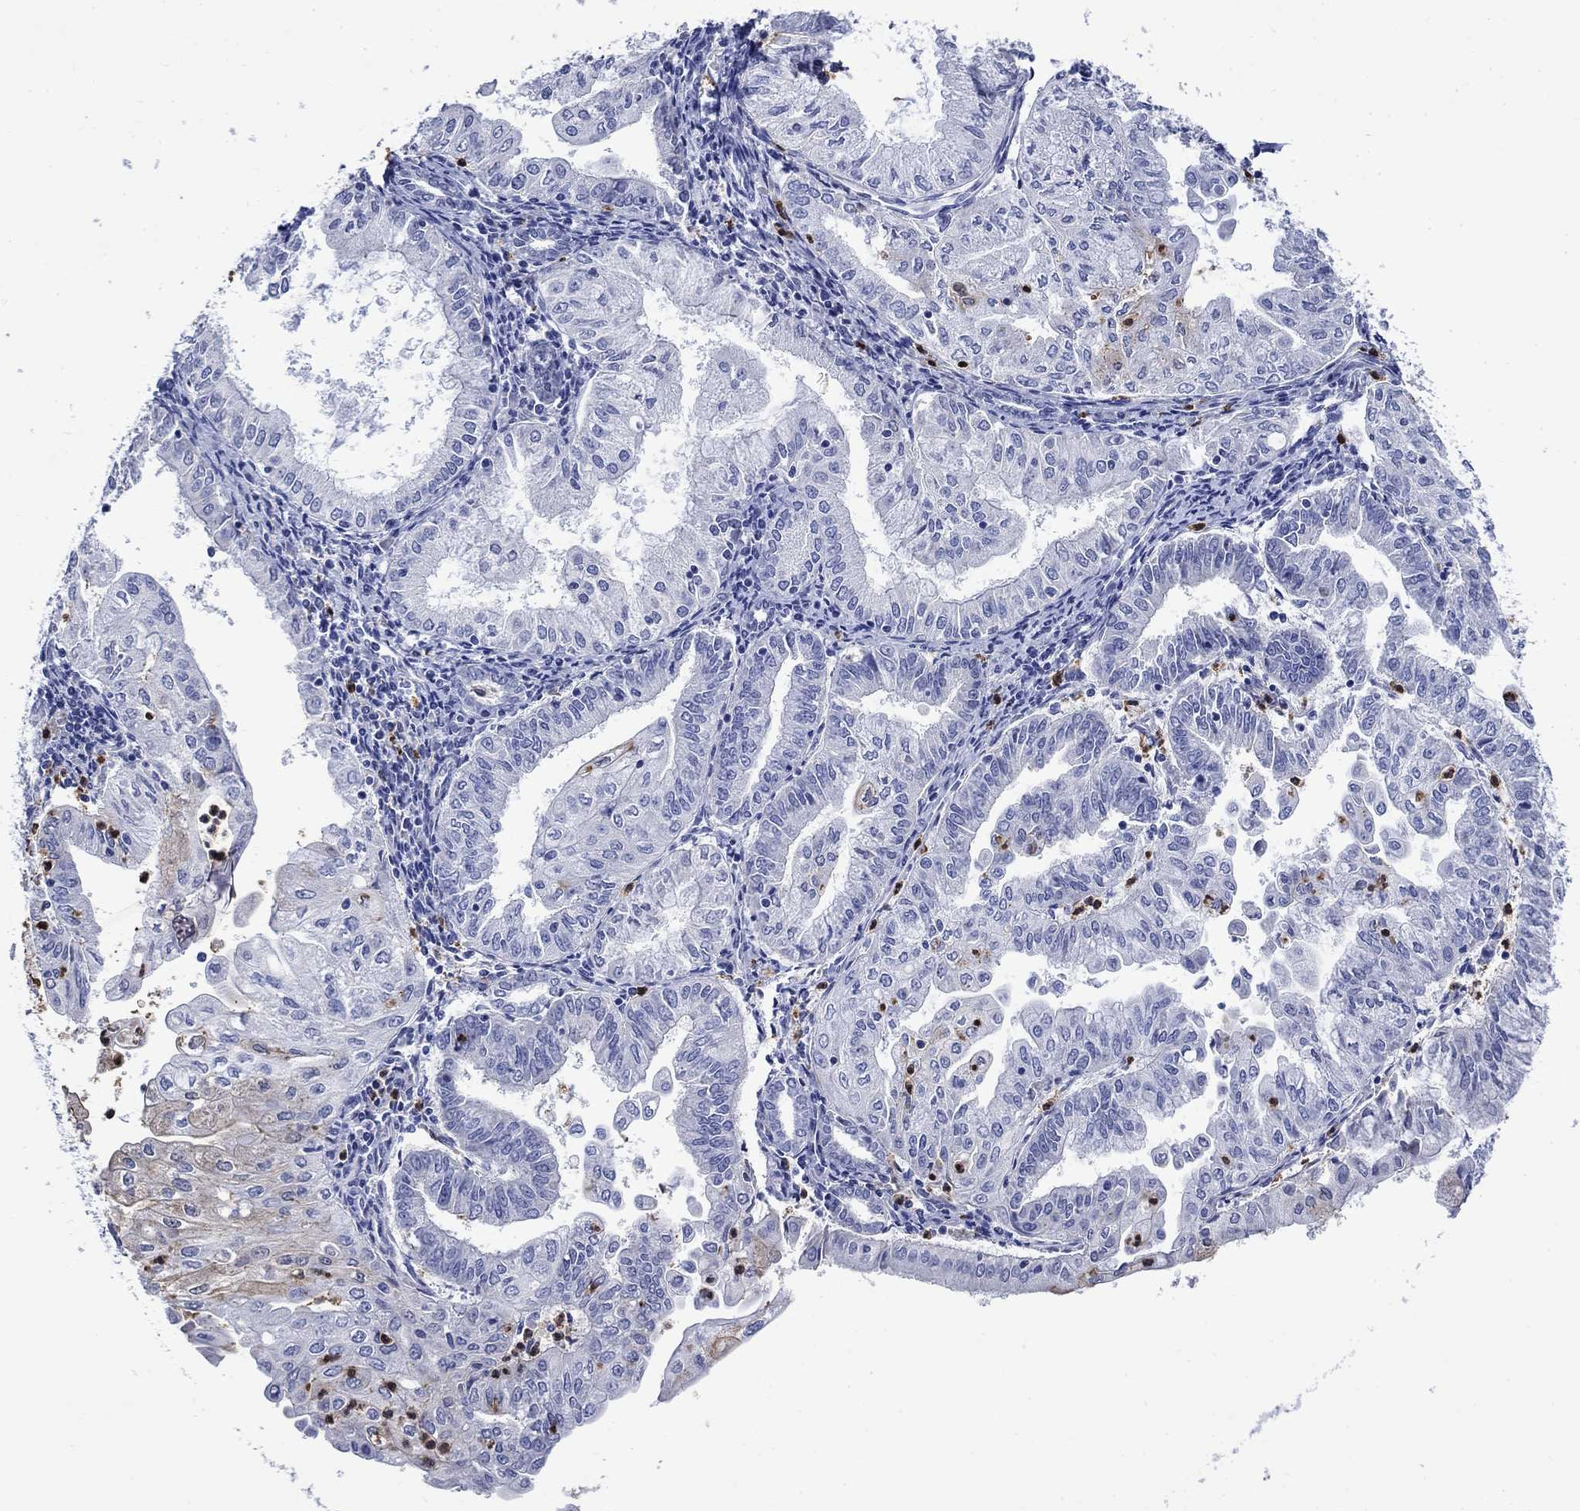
{"staining": {"intensity": "negative", "quantity": "none", "location": "none"}, "tissue": "endometrial cancer", "cell_type": "Tumor cells", "image_type": "cancer", "snomed": [{"axis": "morphology", "description": "Adenocarcinoma, NOS"}, {"axis": "topography", "description": "Endometrium"}], "caption": "Endometrial adenocarcinoma was stained to show a protein in brown. There is no significant positivity in tumor cells.", "gene": "TFR2", "patient": {"sex": "female", "age": 56}}